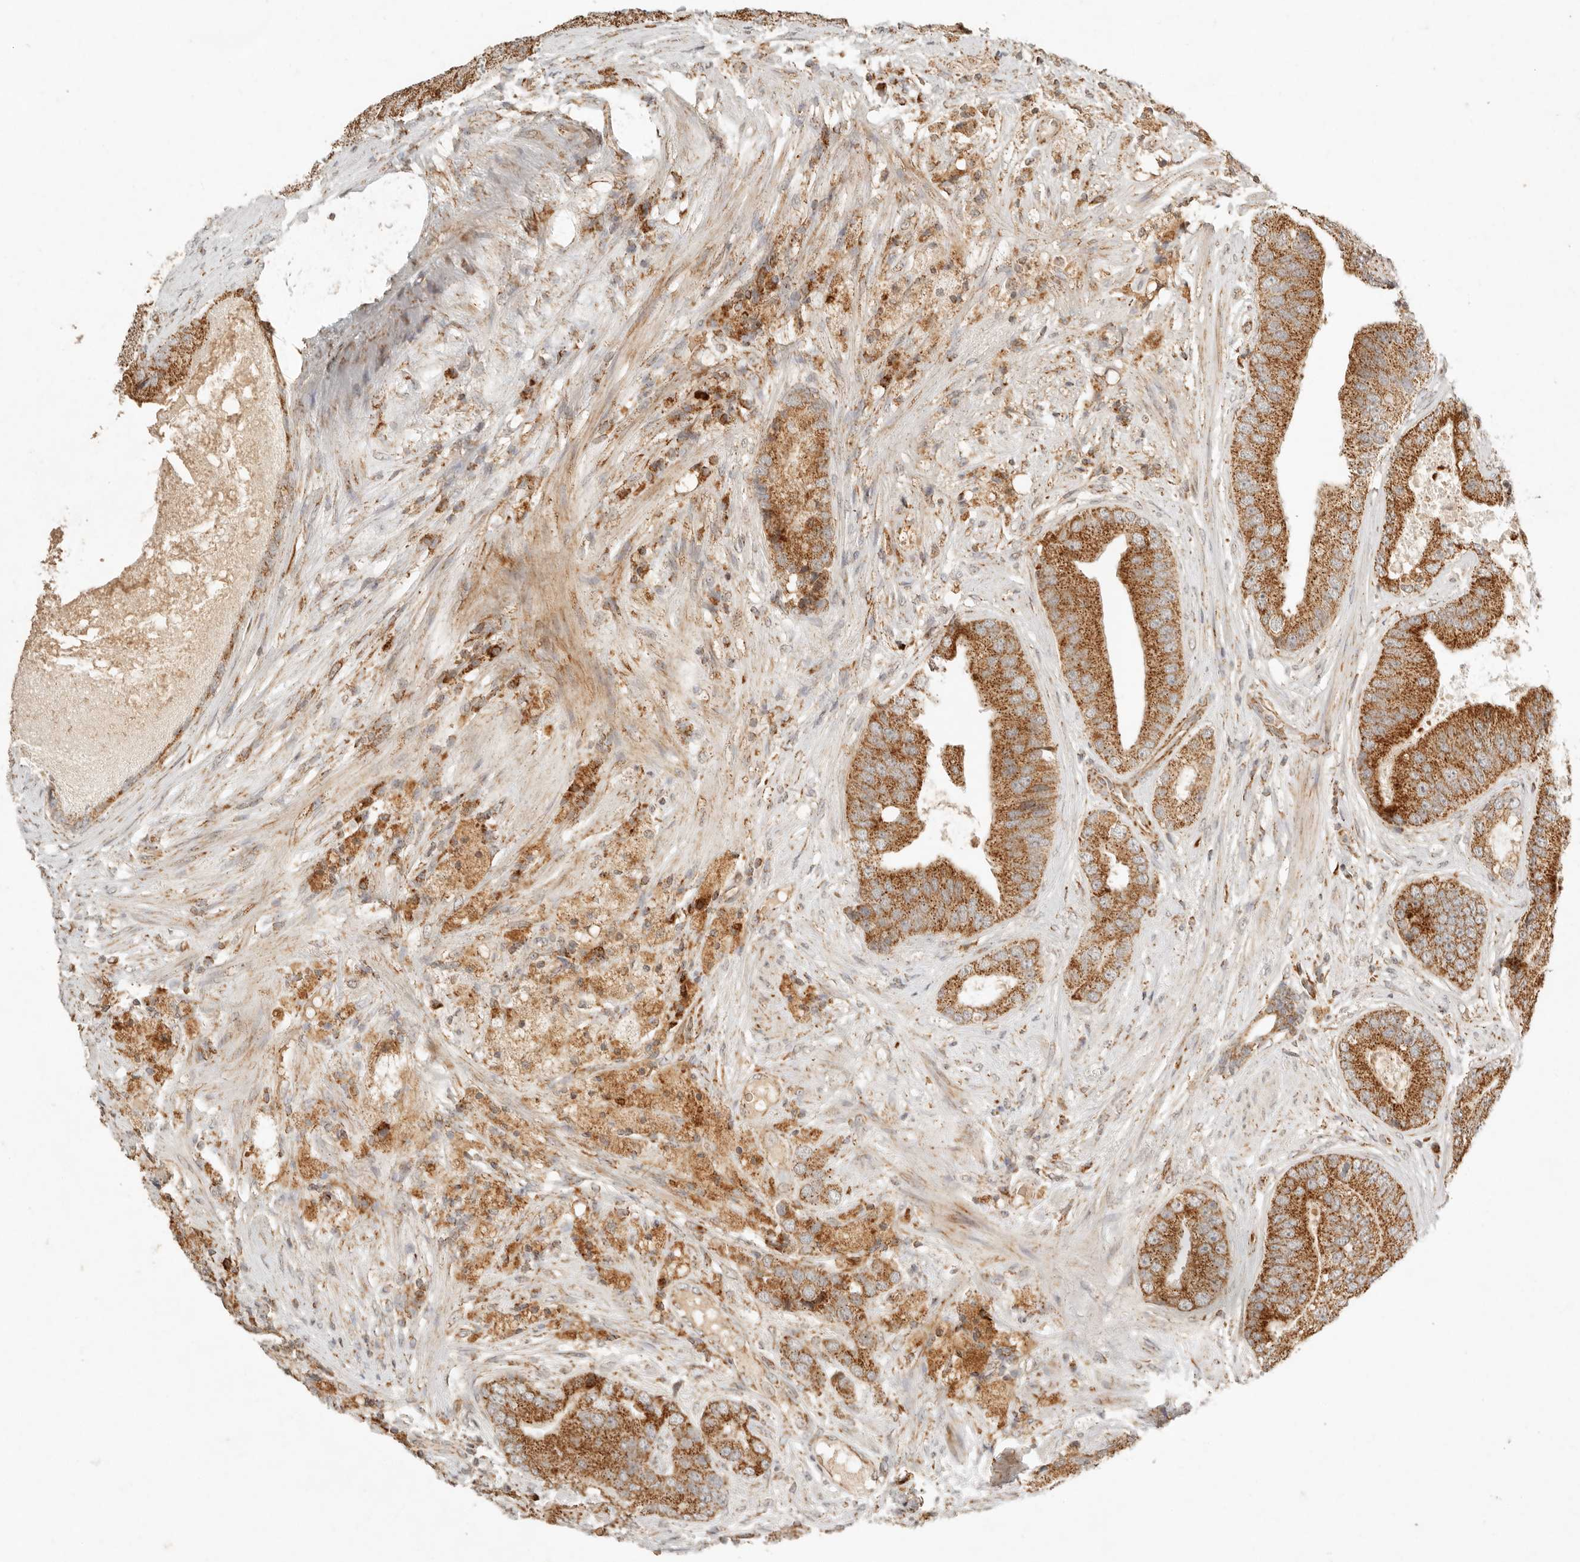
{"staining": {"intensity": "strong", "quantity": ">75%", "location": "cytoplasmic/membranous"}, "tissue": "prostate cancer", "cell_type": "Tumor cells", "image_type": "cancer", "snomed": [{"axis": "morphology", "description": "Adenocarcinoma, High grade"}, {"axis": "topography", "description": "Prostate"}], "caption": "IHC of human prostate cancer (high-grade adenocarcinoma) reveals high levels of strong cytoplasmic/membranous positivity in approximately >75% of tumor cells.", "gene": "MRPL55", "patient": {"sex": "male", "age": 70}}